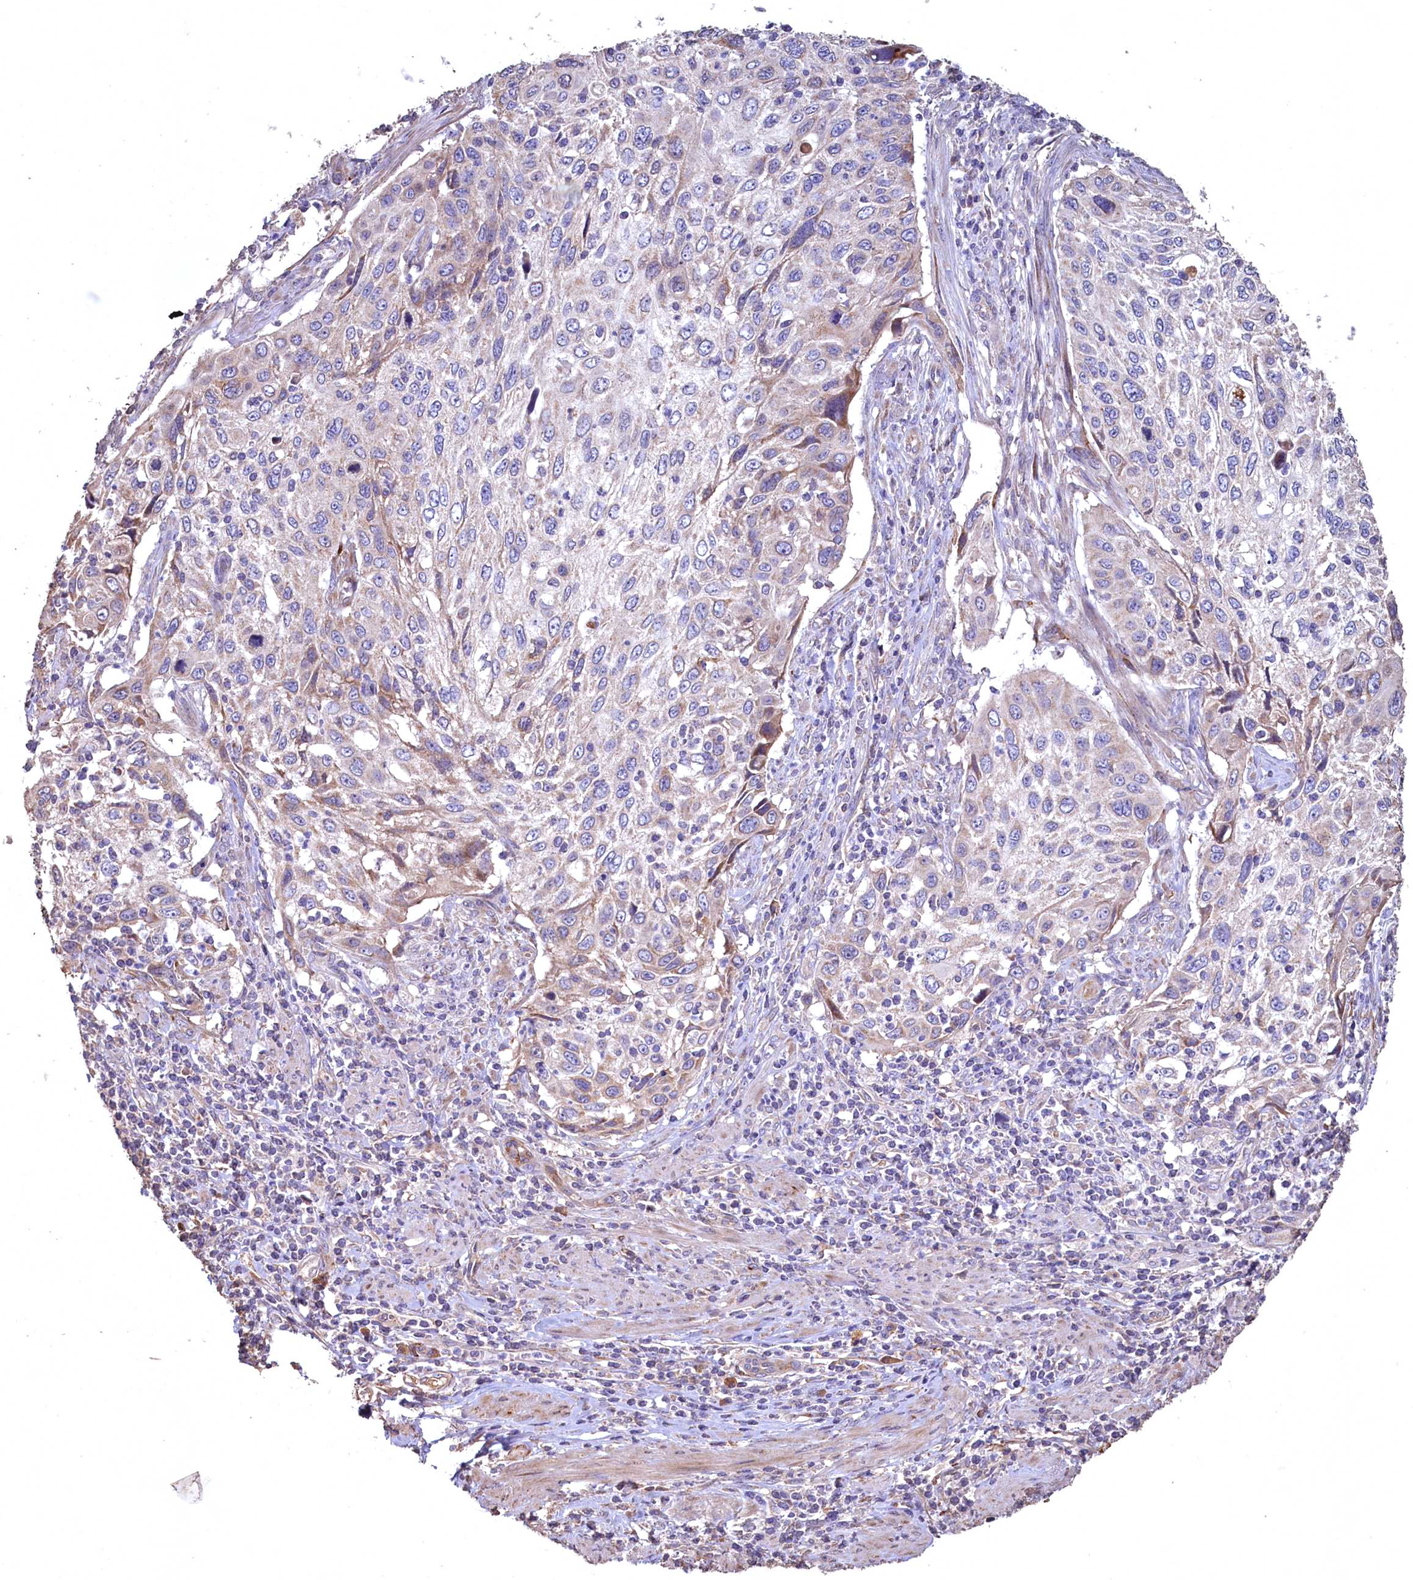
{"staining": {"intensity": "moderate", "quantity": "<25%", "location": "cytoplasmic/membranous"}, "tissue": "cervical cancer", "cell_type": "Tumor cells", "image_type": "cancer", "snomed": [{"axis": "morphology", "description": "Squamous cell carcinoma, NOS"}, {"axis": "topography", "description": "Cervix"}], "caption": "DAB immunohistochemical staining of cervical cancer (squamous cell carcinoma) demonstrates moderate cytoplasmic/membranous protein positivity in approximately <25% of tumor cells. The protein is shown in brown color, while the nuclei are stained blue.", "gene": "FUNDC1", "patient": {"sex": "female", "age": 70}}